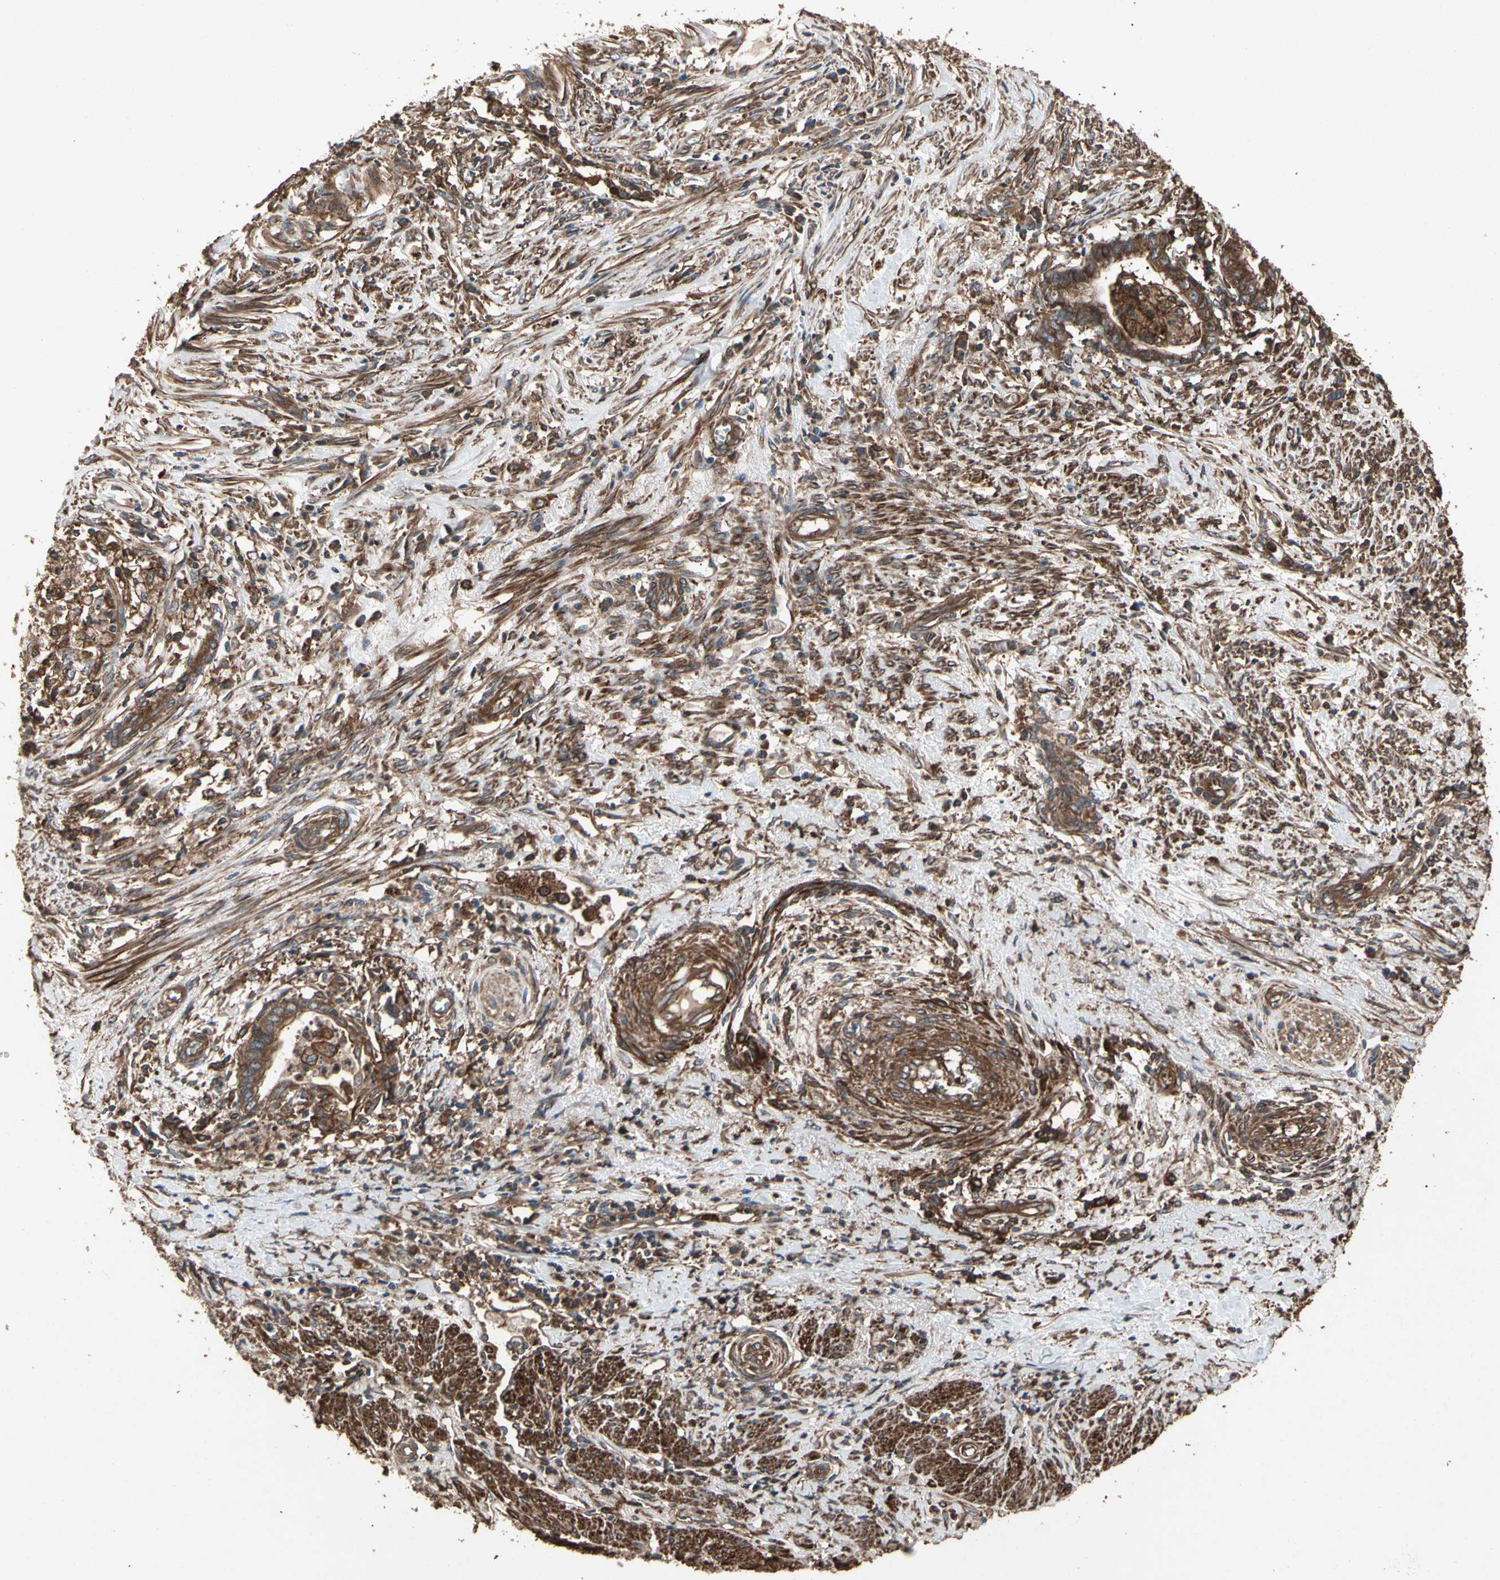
{"staining": {"intensity": "strong", "quantity": ">75%", "location": "cytoplasmic/membranous"}, "tissue": "endometrial cancer", "cell_type": "Tumor cells", "image_type": "cancer", "snomed": [{"axis": "morphology", "description": "Necrosis, NOS"}, {"axis": "morphology", "description": "Adenocarcinoma, NOS"}, {"axis": "topography", "description": "Endometrium"}], "caption": "There is high levels of strong cytoplasmic/membranous positivity in tumor cells of adenocarcinoma (endometrial), as demonstrated by immunohistochemical staining (brown color).", "gene": "AGBL2", "patient": {"sex": "female", "age": 79}}